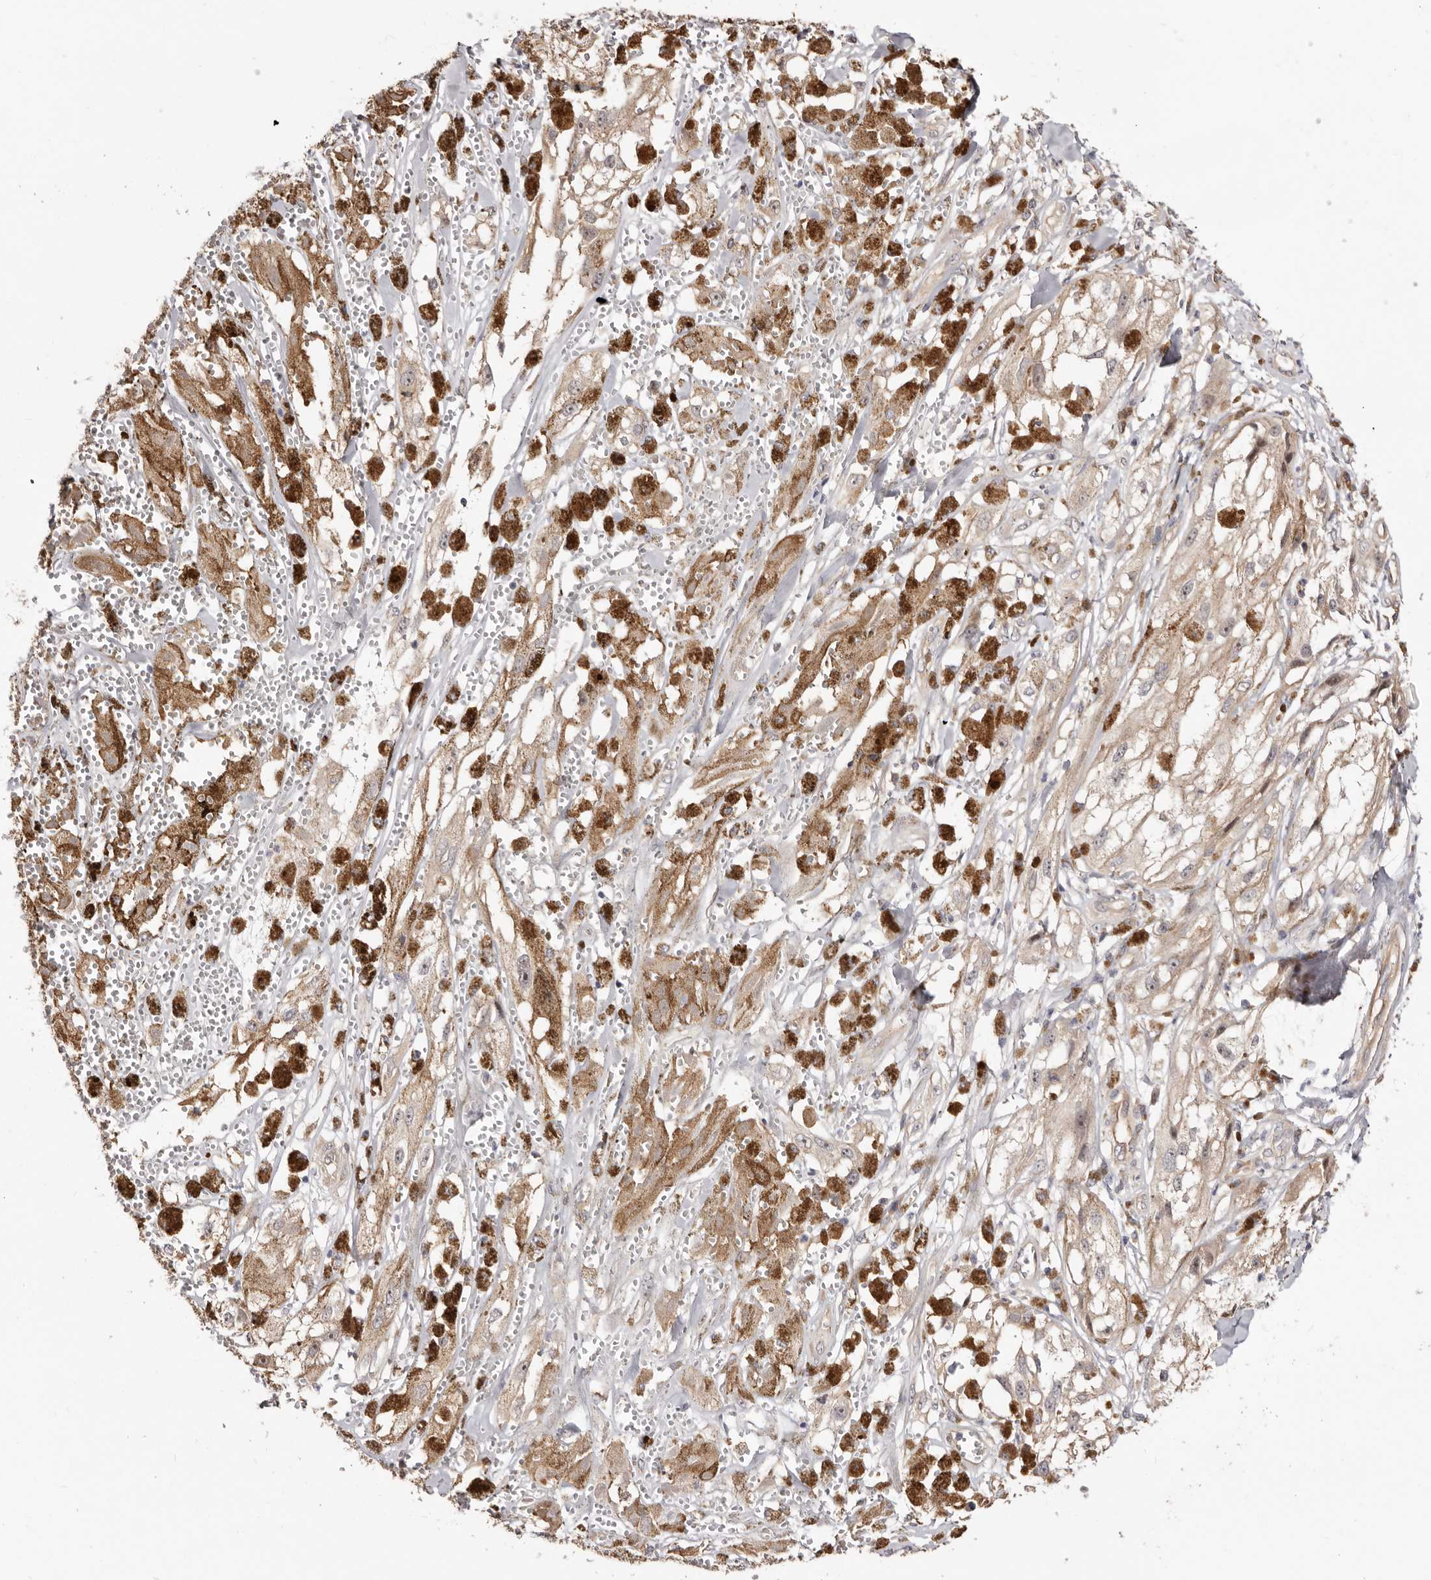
{"staining": {"intensity": "weak", "quantity": "25%-75%", "location": "cytoplasmic/membranous"}, "tissue": "melanoma", "cell_type": "Tumor cells", "image_type": "cancer", "snomed": [{"axis": "morphology", "description": "Malignant melanoma, NOS"}, {"axis": "topography", "description": "Skin"}], "caption": "Immunohistochemical staining of human malignant melanoma exhibits low levels of weak cytoplasmic/membranous staining in approximately 25%-75% of tumor cells.", "gene": "GPATCH4", "patient": {"sex": "male", "age": 88}}